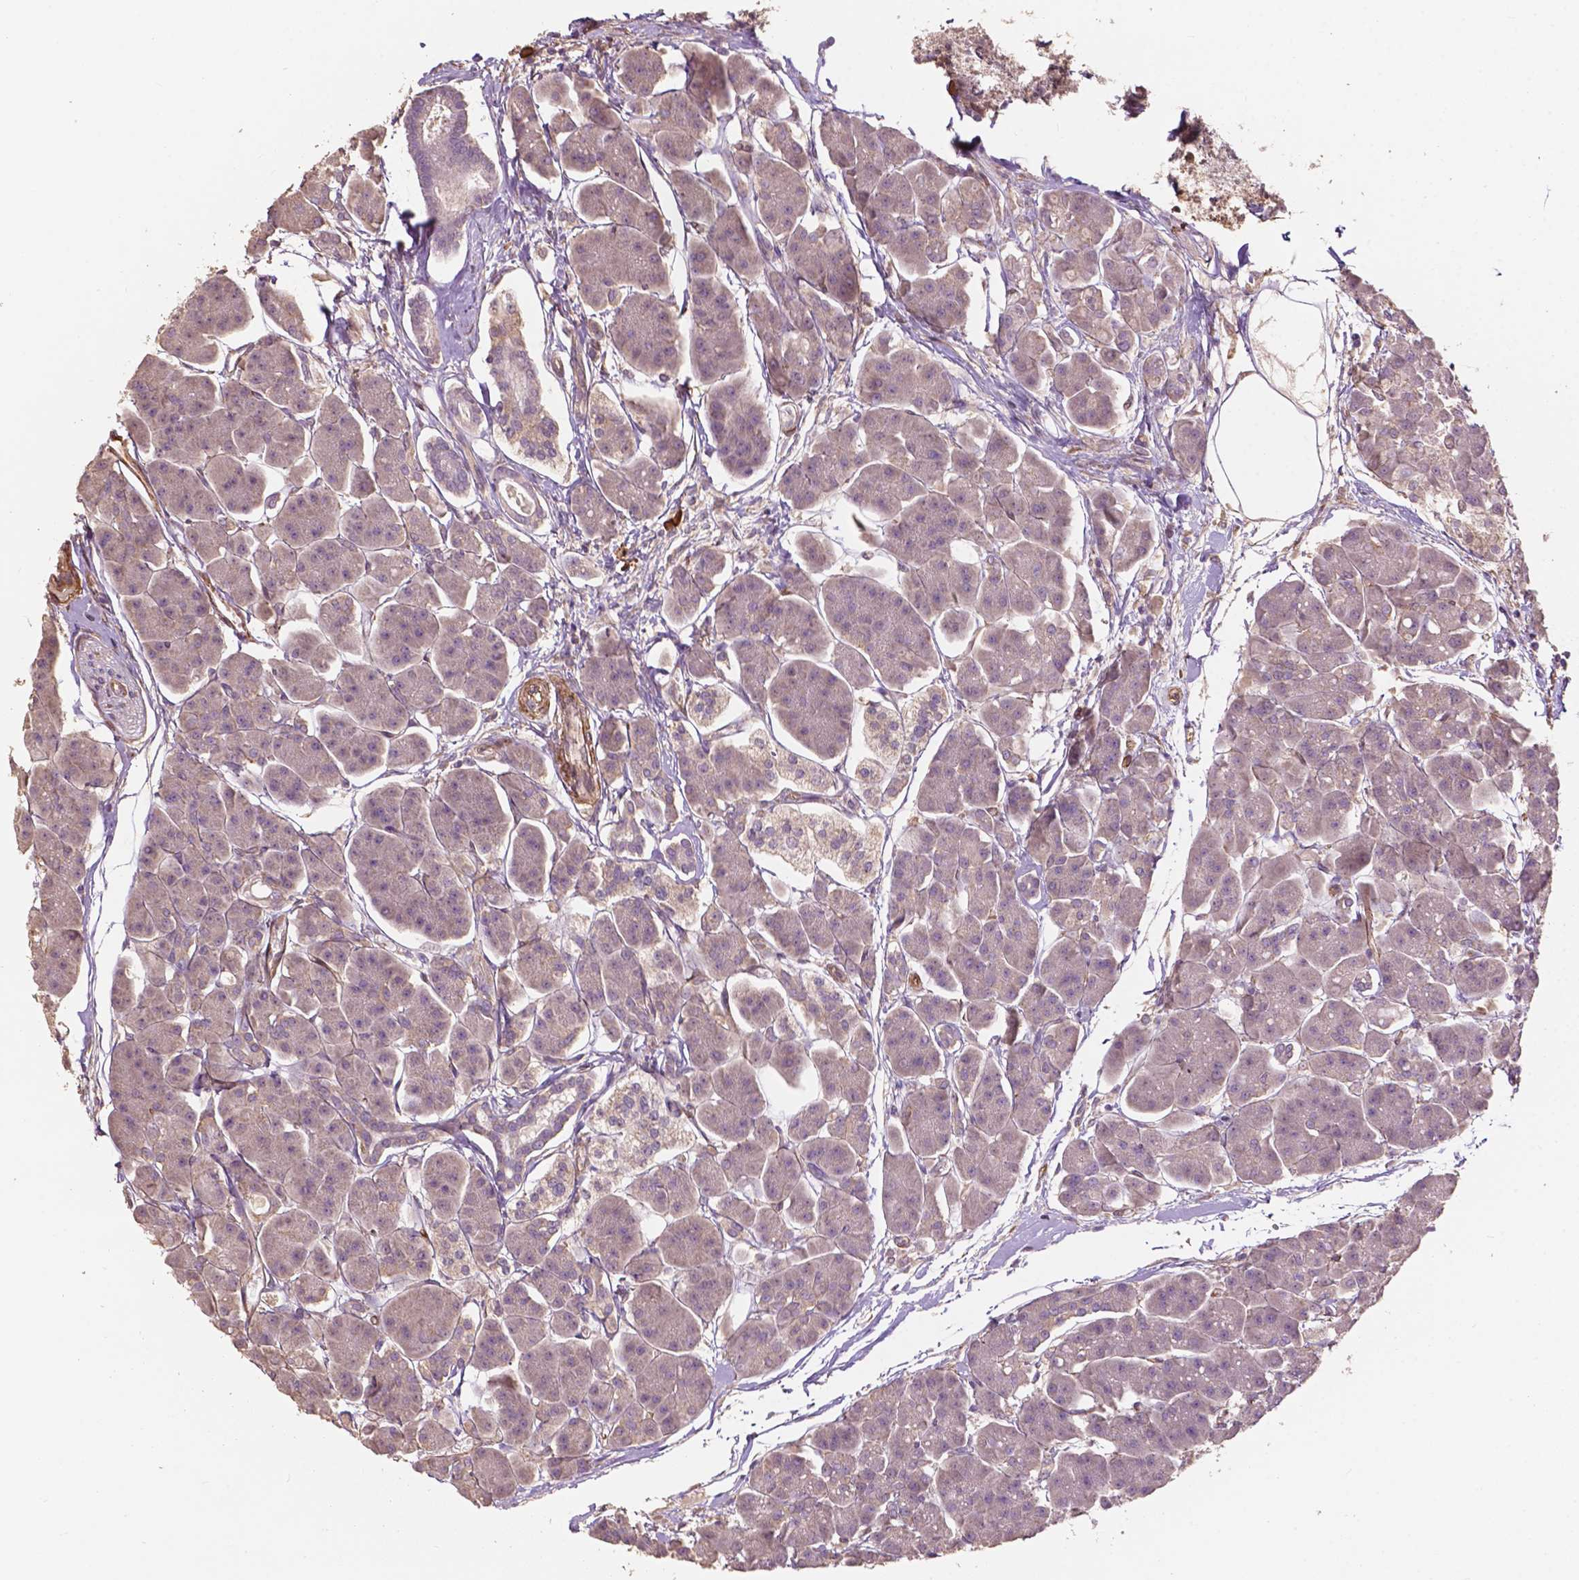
{"staining": {"intensity": "weak", "quantity": "<25%", "location": "cytoplasmic/membranous"}, "tissue": "pancreas", "cell_type": "Exocrine glandular cells", "image_type": "normal", "snomed": [{"axis": "morphology", "description": "Normal tissue, NOS"}, {"axis": "topography", "description": "Adipose tissue"}, {"axis": "topography", "description": "Pancreas"}, {"axis": "topography", "description": "Peripheral nerve tissue"}], "caption": "There is no significant expression in exocrine glandular cells of pancreas. (DAB IHC with hematoxylin counter stain).", "gene": "G3BP1", "patient": {"sex": "female", "age": 58}}